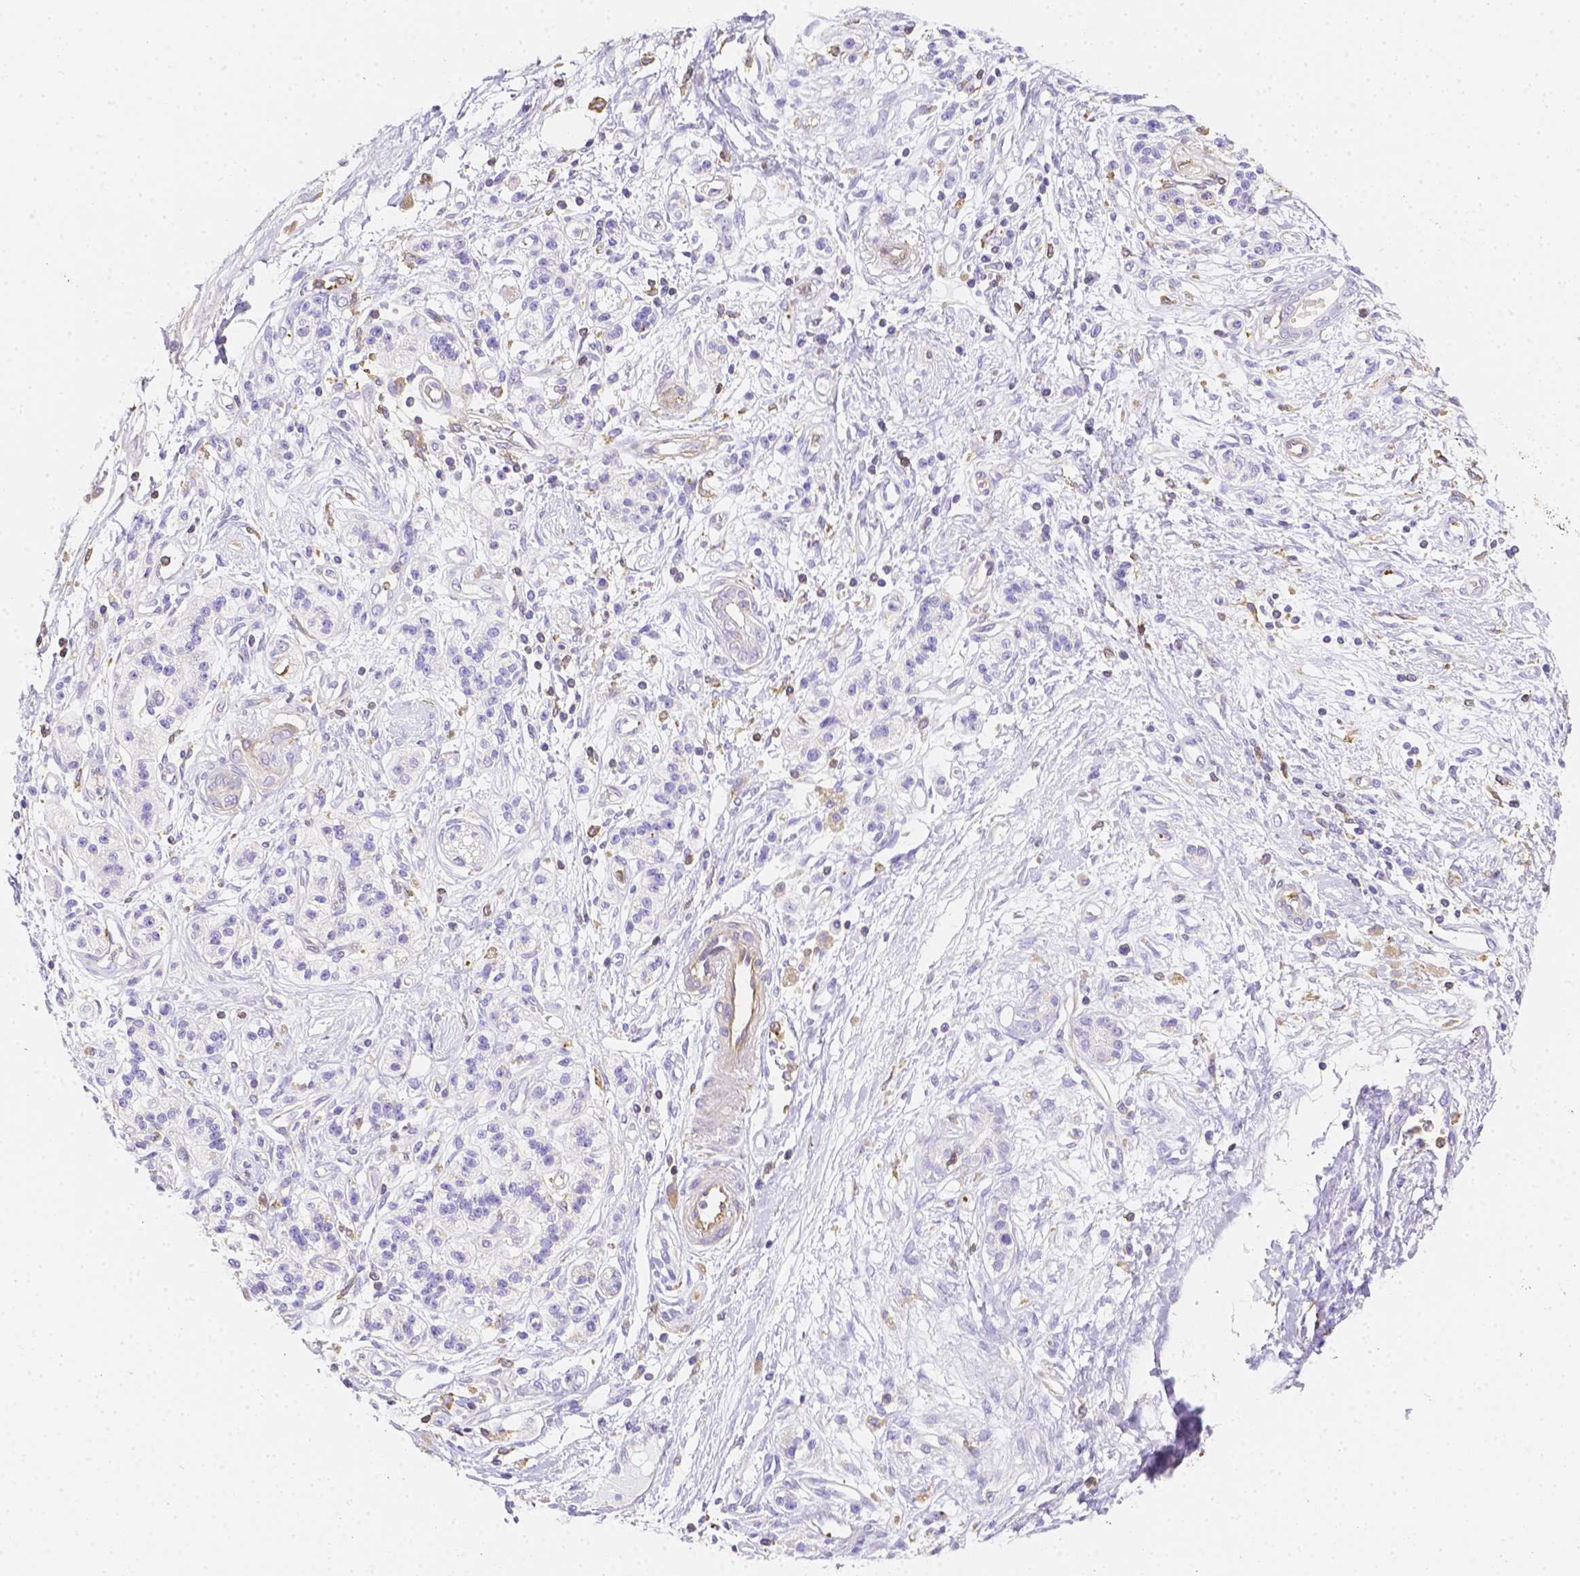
{"staining": {"intensity": "negative", "quantity": "none", "location": "none"}, "tissue": "pancreatic cancer", "cell_type": "Tumor cells", "image_type": "cancer", "snomed": [{"axis": "morphology", "description": "Adenocarcinoma, NOS"}, {"axis": "topography", "description": "Pancreas"}], "caption": "The immunohistochemistry (IHC) micrograph has no significant expression in tumor cells of pancreatic adenocarcinoma tissue.", "gene": "ASAH2", "patient": {"sex": "female", "age": 77}}